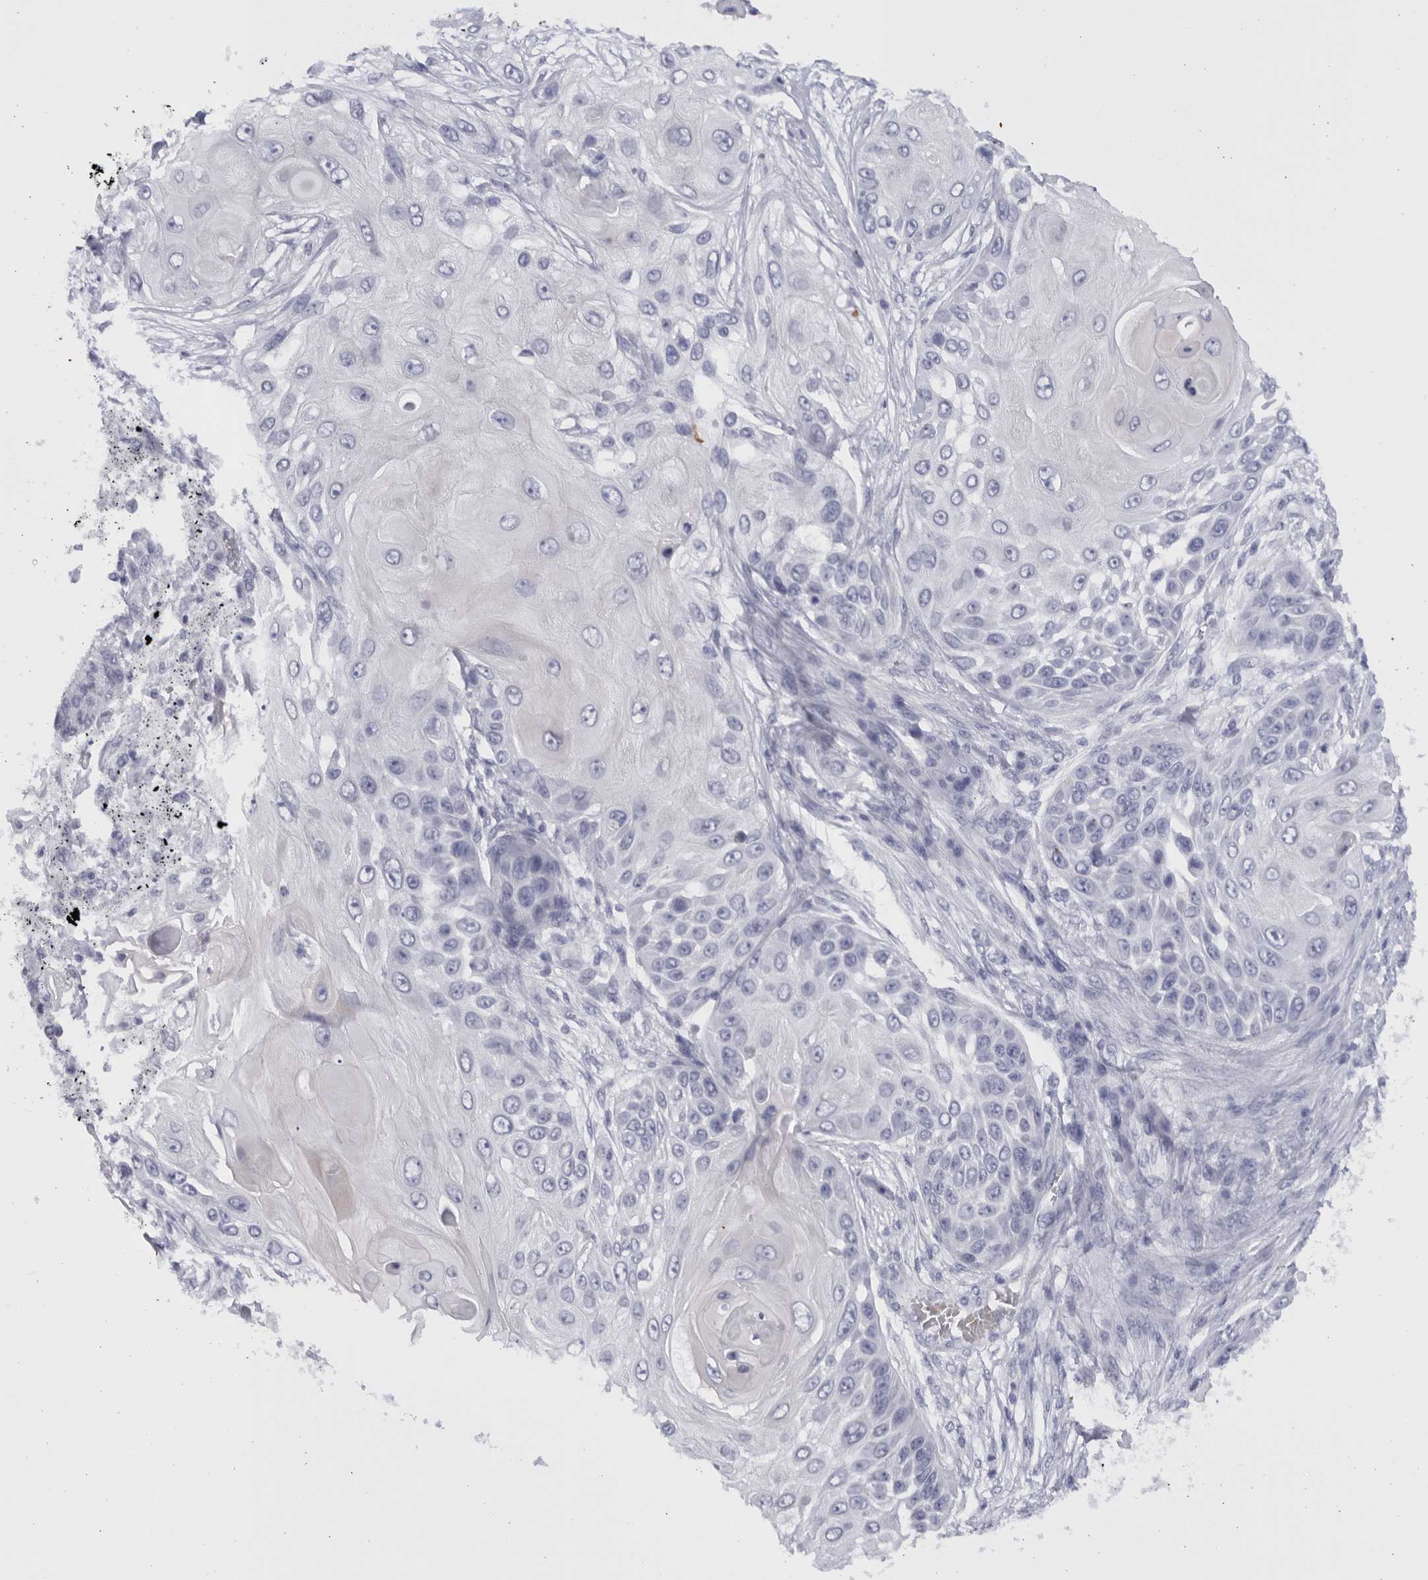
{"staining": {"intensity": "negative", "quantity": "none", "location": "none"}, "tissue": "skin cancer", "cell_type": "Tumor cells", "image_type": "cancer", "snomed": [{"axis": "morphology", "description": "Squamous cell carcinoma, NOS"}, {"axis": "topography", "description": "Skin"}], "caption": "Immunohistochemistry (IHC) histopathology image of neoplastic tissue: human skin cancer (squamous cell carcinoma) stained with DAB exhibits no significant protein staining in tumor cells. (DAB (3,3'-diaminobenzidine) IHC, high magnification).", "gene": "CCDC181", "patient": {"sex": "female", "age": 44}}